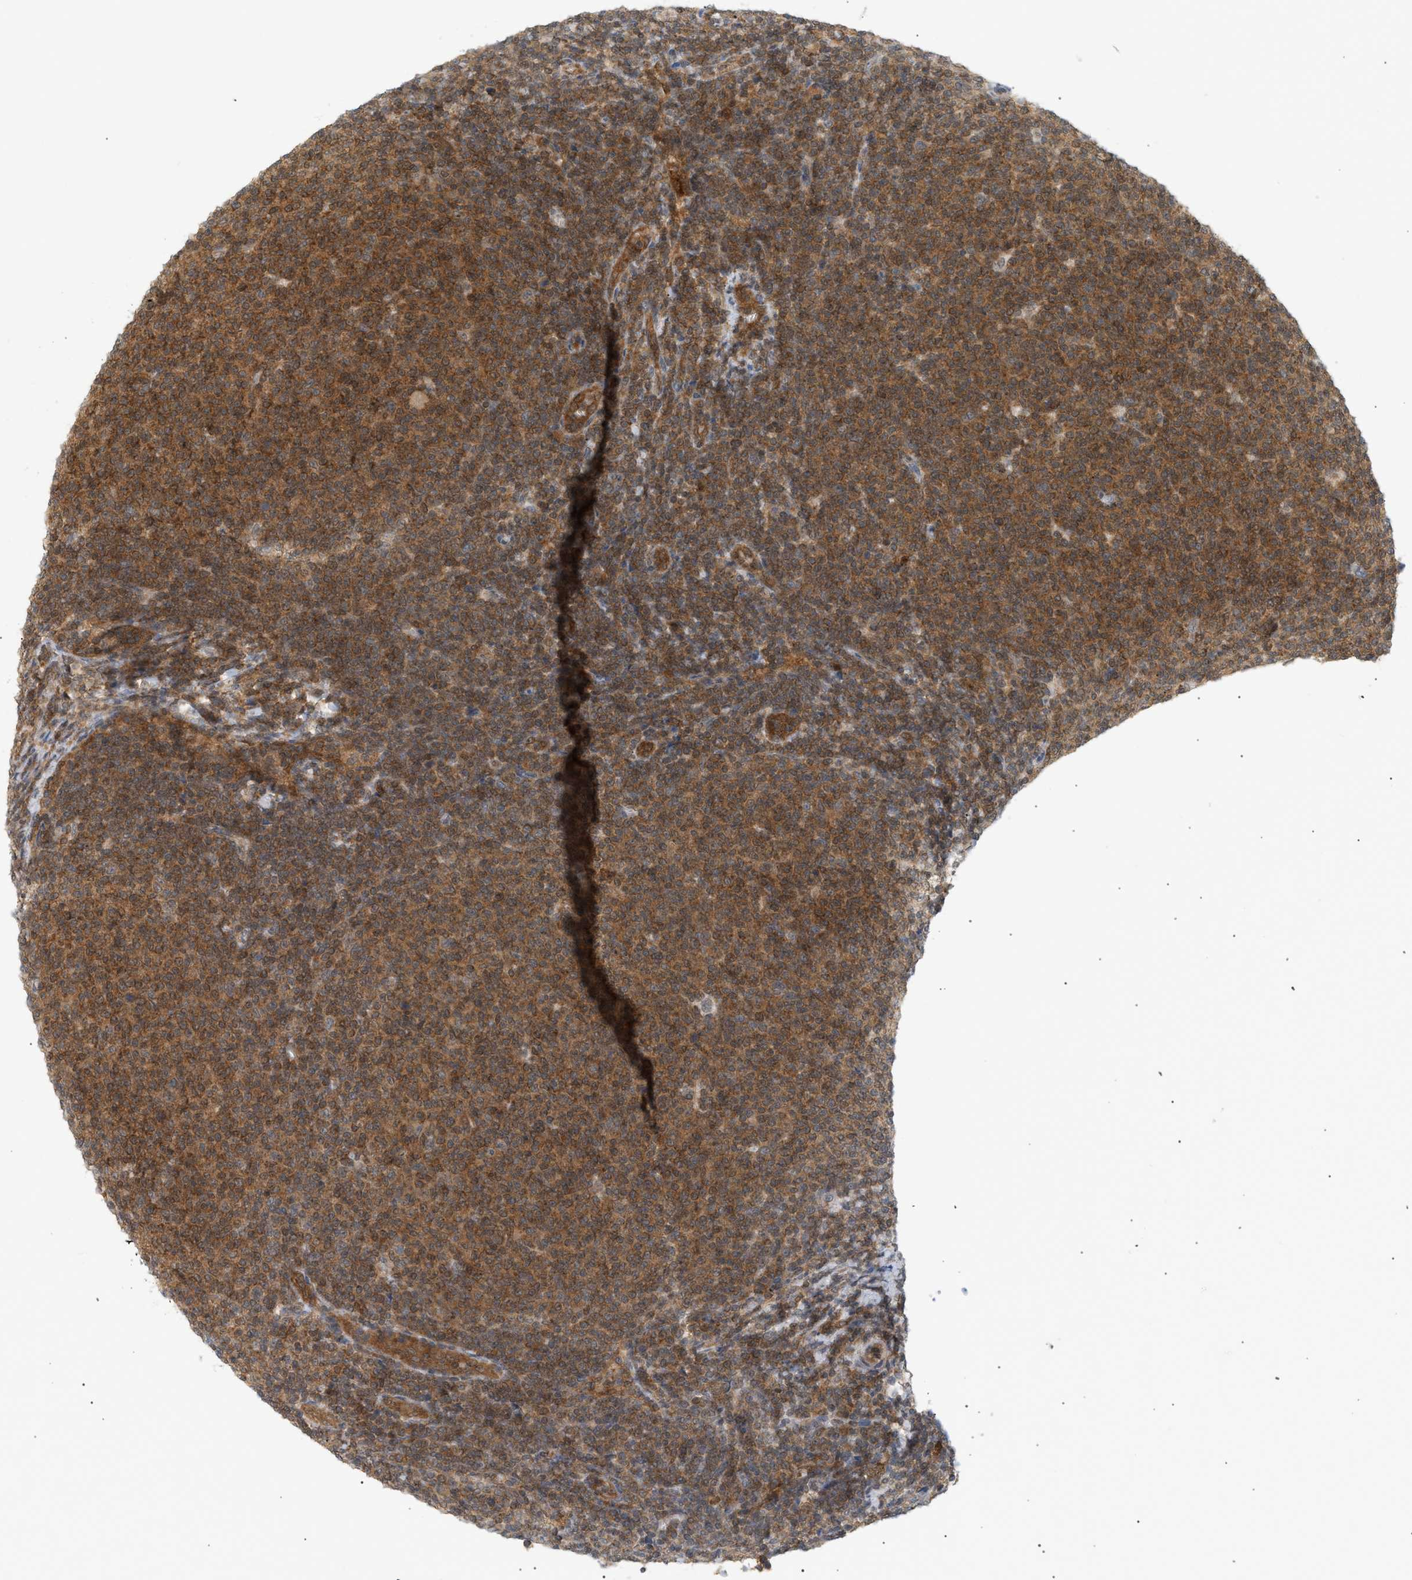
{"staining": {"intensity": "moderate", "quantity": ">75%", "location": "cytoplasmic/membranous"}, "tissue": "lymphoma", "cell_type": "Tumor cells", "image_type": "cancer", "snomed": [{"axis": "morphology", "description": "Malignant lymphoma, non-Hodgkin's type, Low grade"}, {"axis": "topography", "description": "Lymph node"}], "caption": "Human lymphoma stained for a protein (brown) exhibits moderate cytoplasmic/membranous positive staining in about >75% of tumor cells.", "gene": "SHC1", "patient": {"sex": "male", "age": 66}}